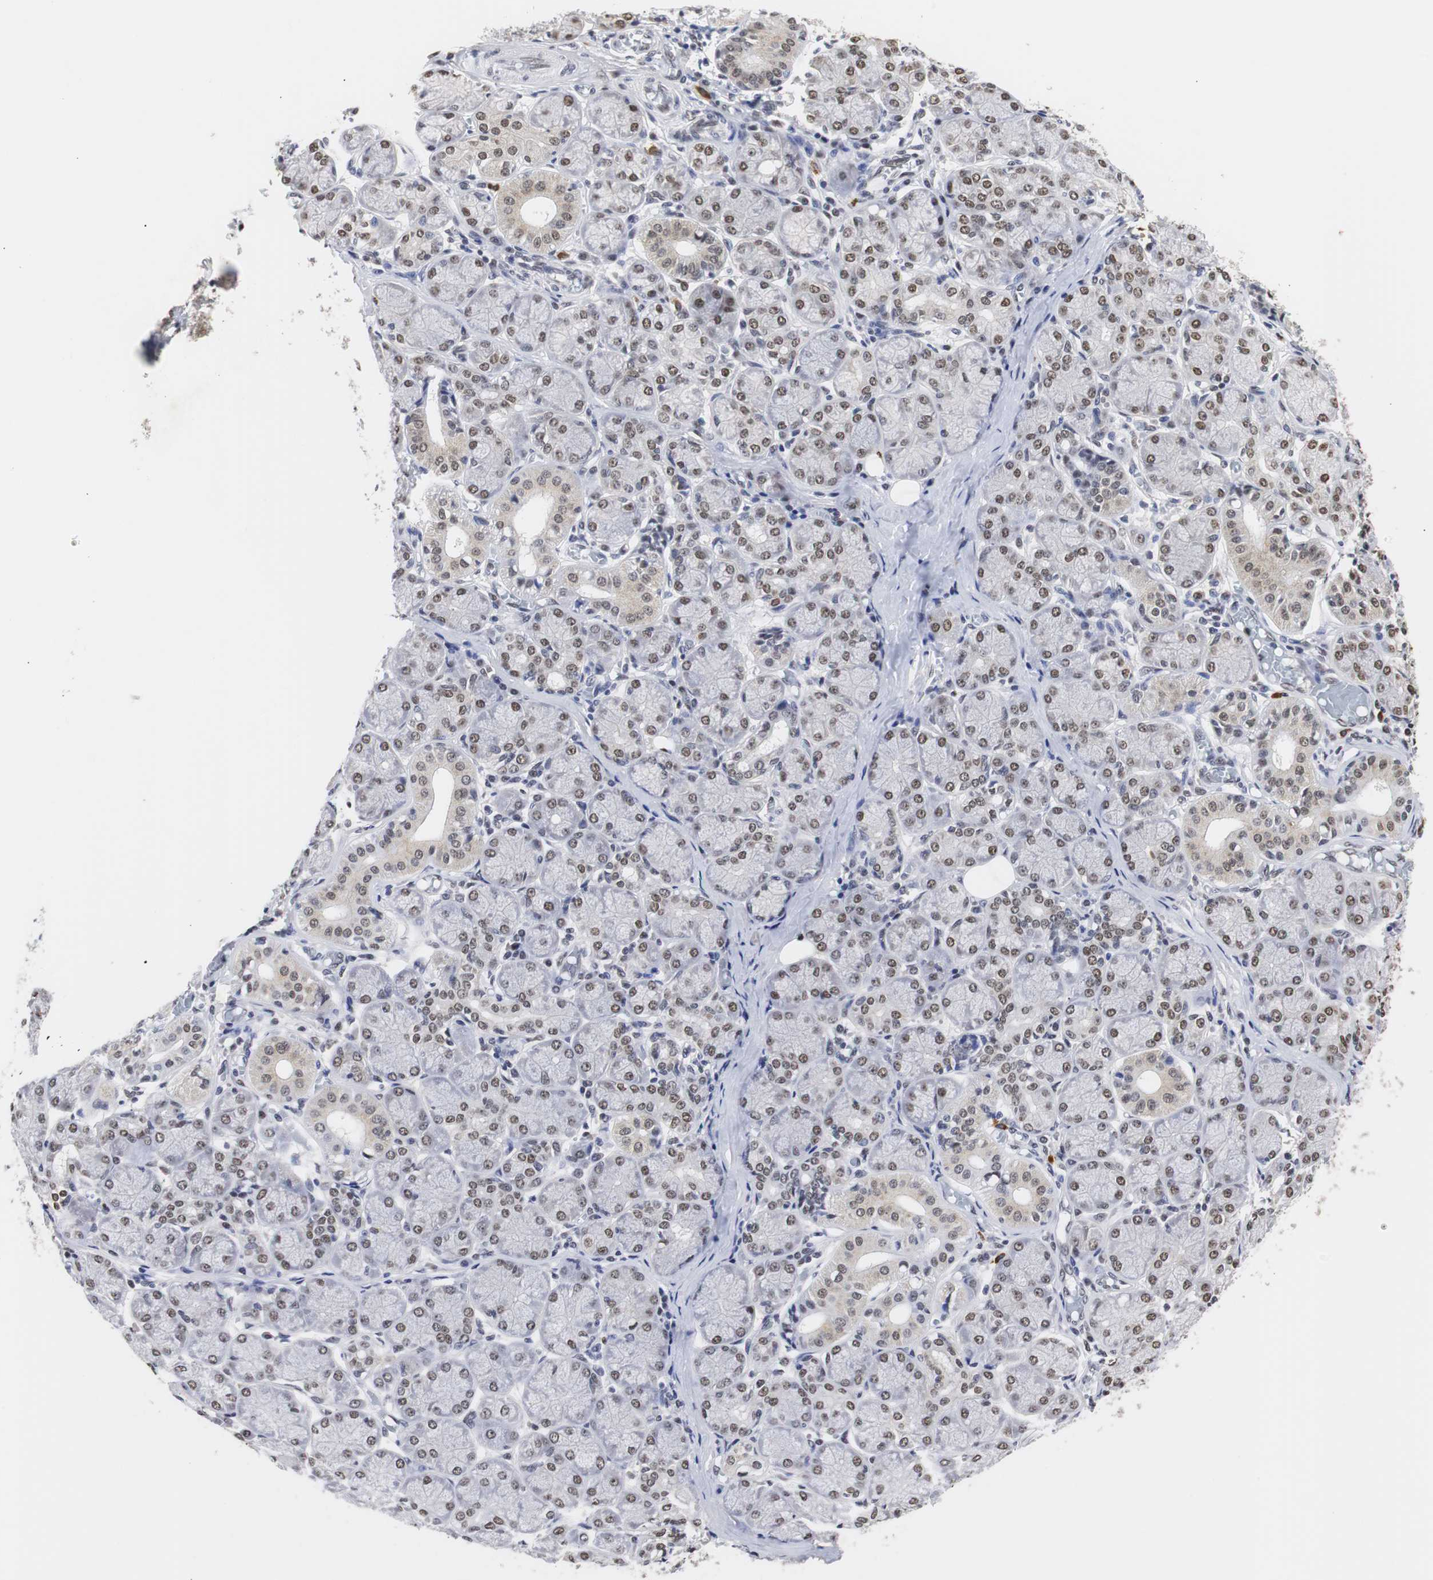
{"staining": {"intensity": "moderate", "quantity": "25%-75%", "location": "nuclear"}, "tissue": "salivary gland", "cell_type": "Glandular cells", "image_type": "normal", "snomed": [{"axis": "morphology", "description": "Normal tissue, NOS"}, {"axis": "topography", "description": "Salivary gland"}], "caption": "Protein analysis of normal salivary gland shows moderate nuclear staining in about 25%-75% of glandular cells. (DAB IHC with brightfield microscopy, high magnification).", "gene": "ZFC3H1", "patient": {"sex": "female", "age": 24}}